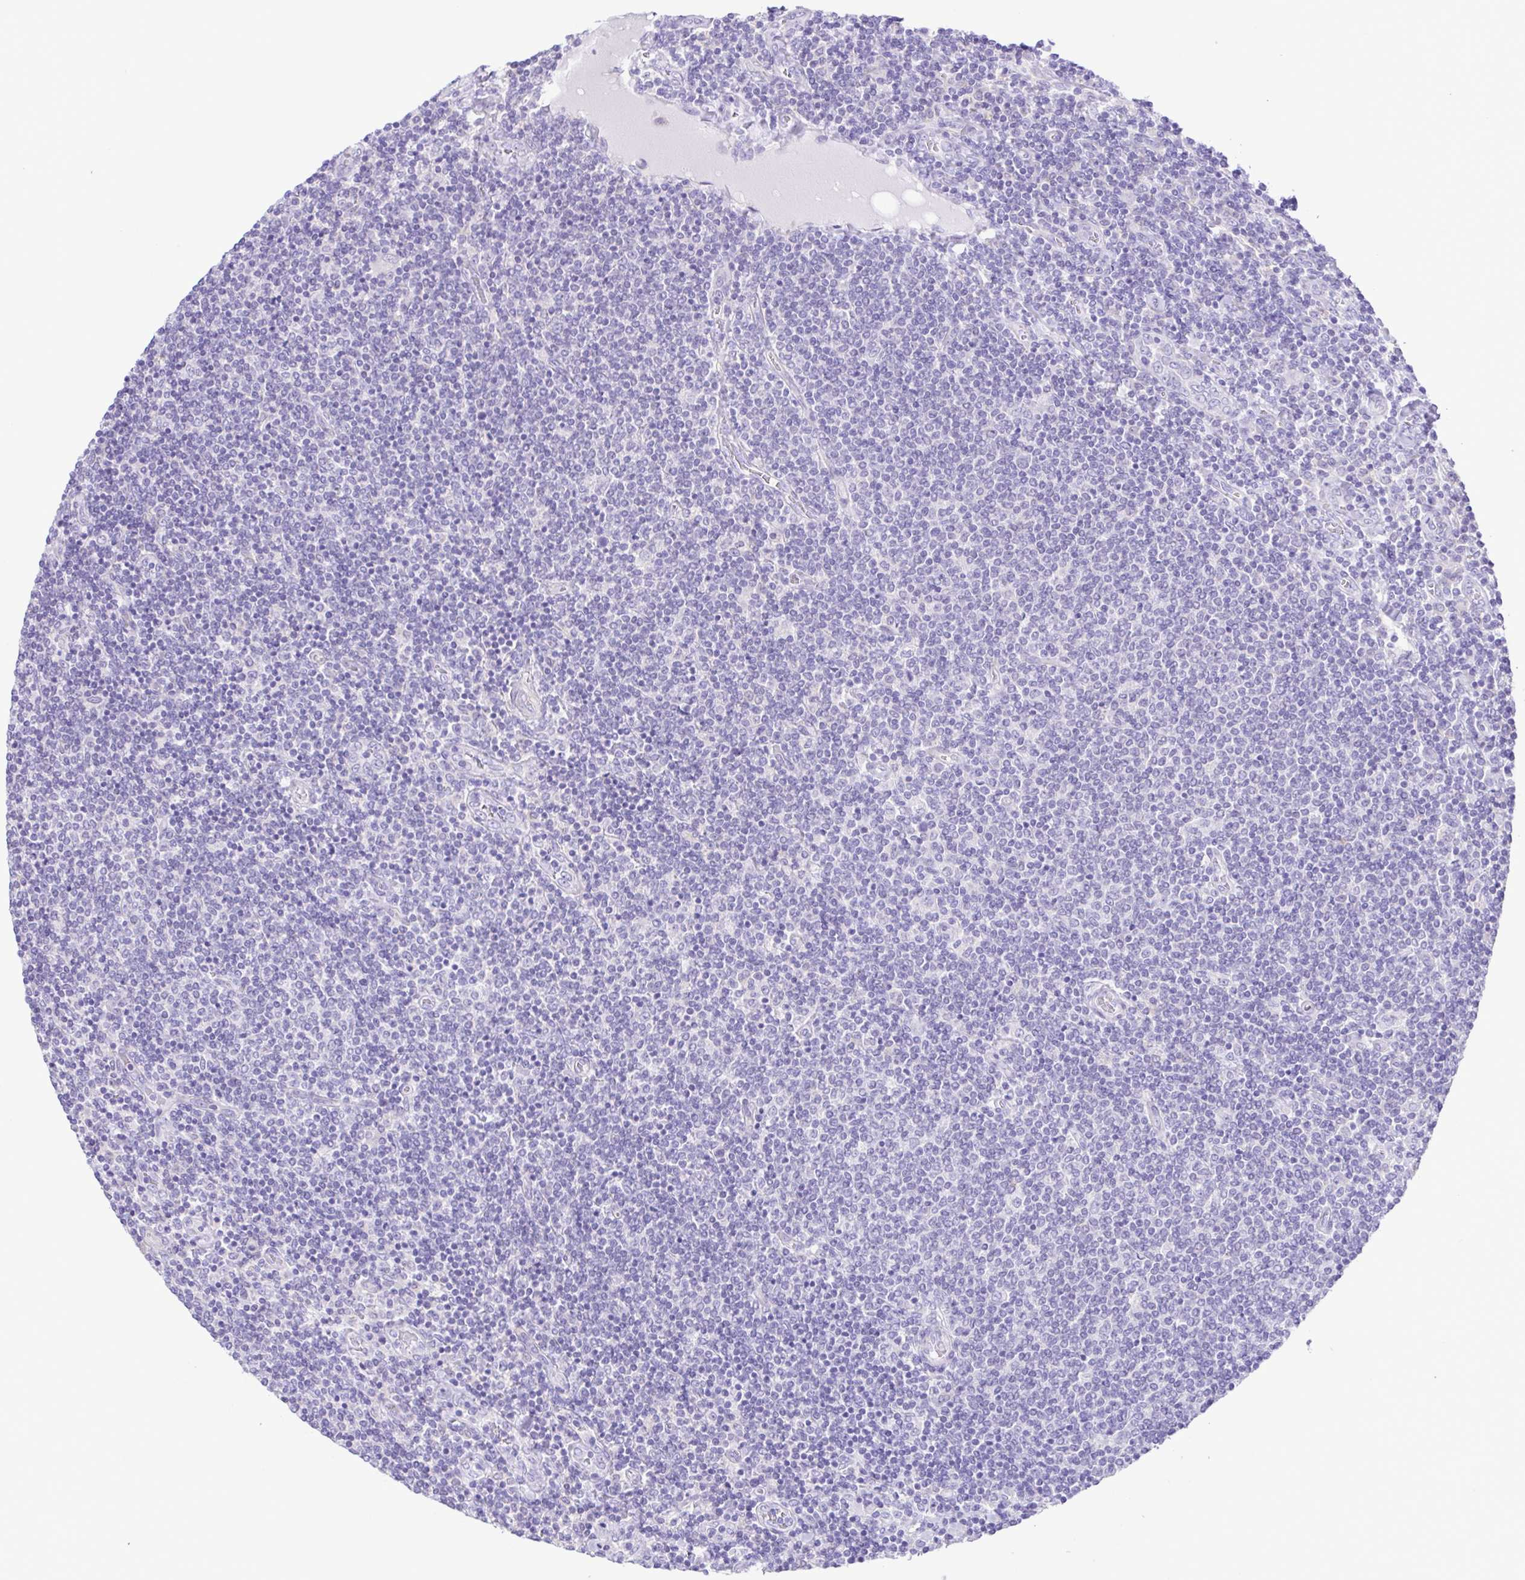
{"staining": {"intensity": "negative", "quantity": "none", "location": "none"}, "tissue": "lymphoma", "cell_type": "Tumor cells", "image_type": "cancer", "snomed": [{"axis": "morphology", "description": "Malignant lymphoma, non-Hodgkin's type, Low grade"}, {"axis": "topography", "description": "Lymph node"}], "caption": "Lymphoma was stained to show a protein in brown. There is no significant staining in tumor cells.", "gene": "CYP17A1", "patient": {"sex": "male", "age": 52}}